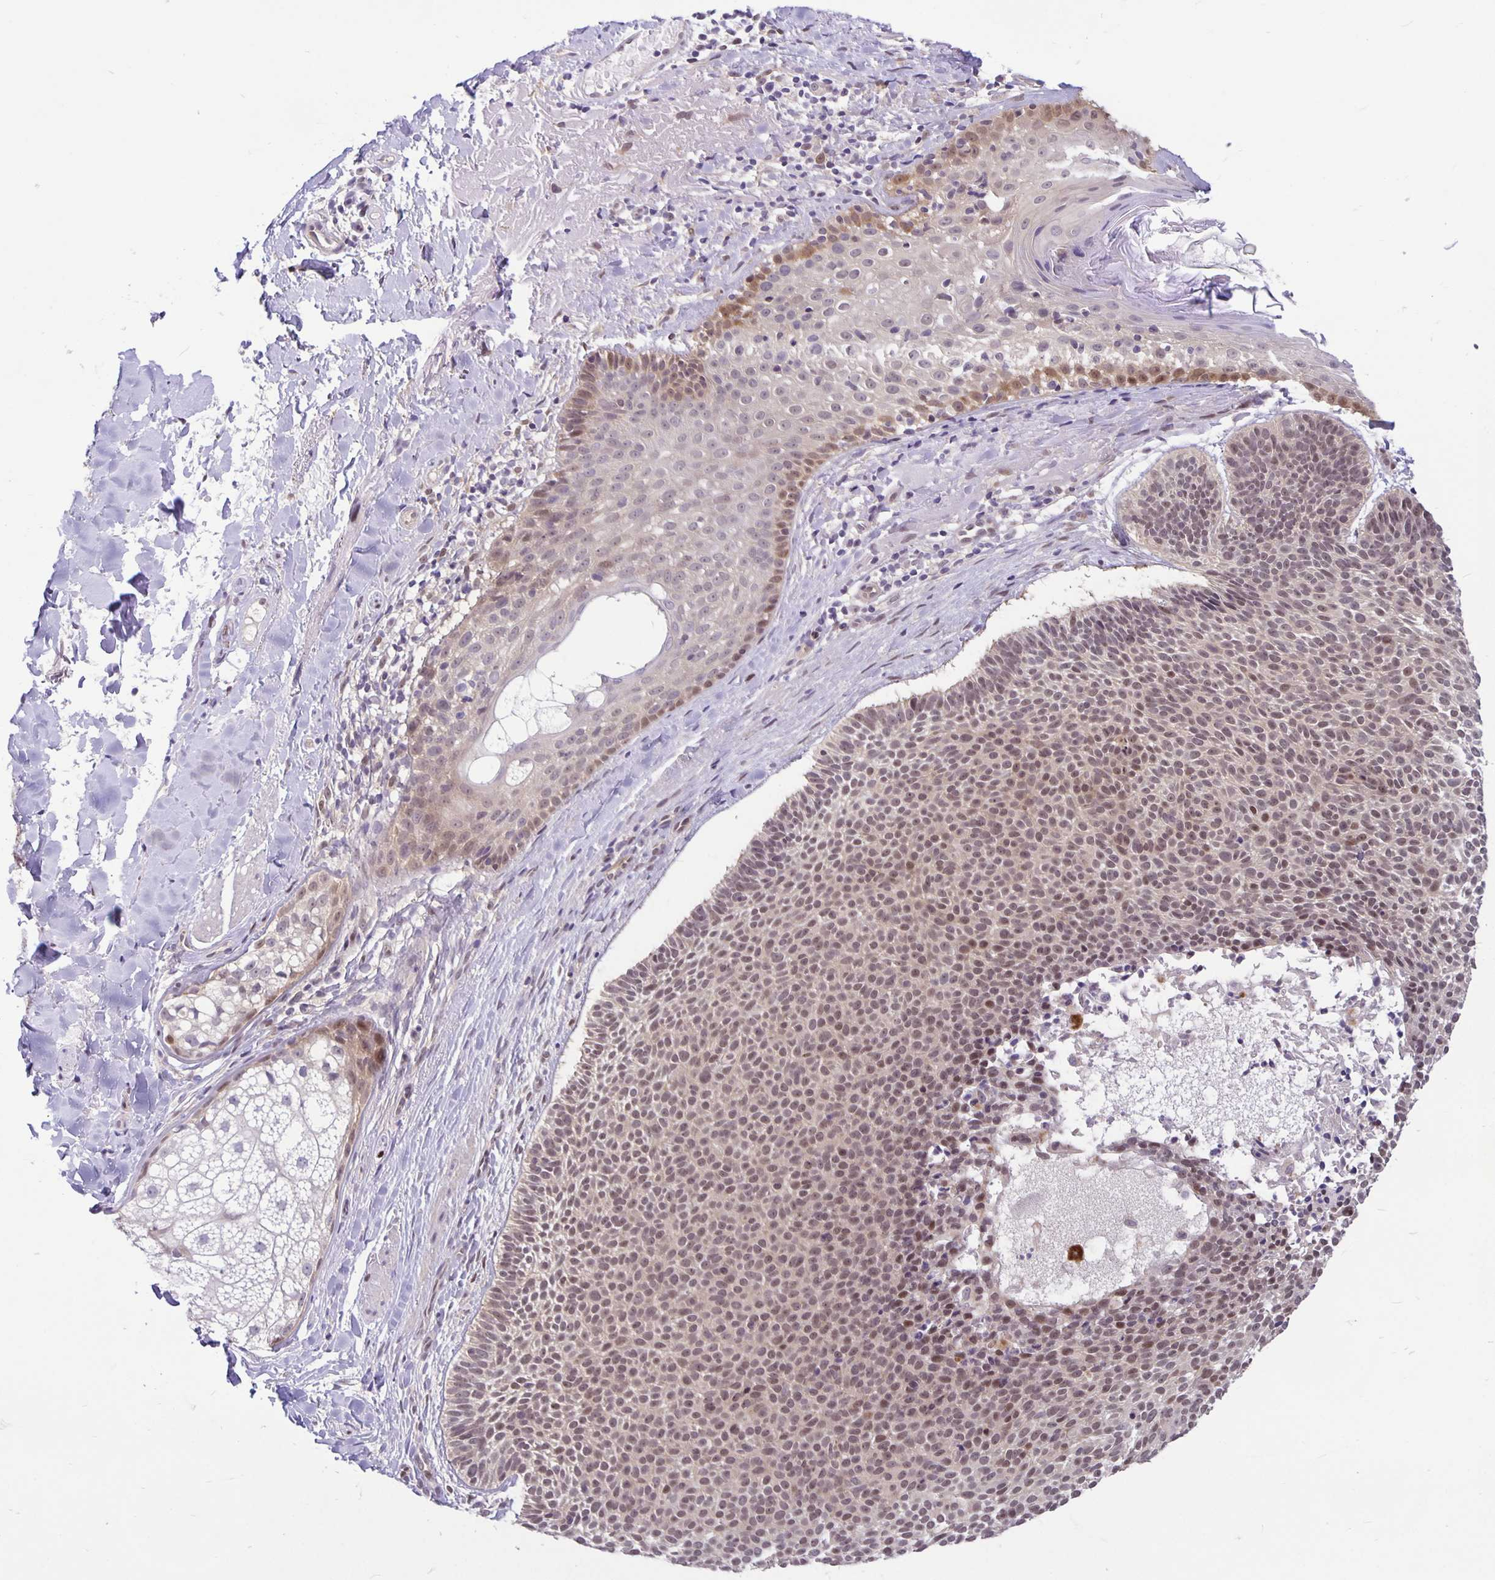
{"staining": {"intensity": "weak", "quantity": "25%-75%", "location": "nuclear"}, "tissue": "skin cancer", "cell_type": "Tumor cells", "image_type": "cancer", "snomed": [{"axis": "morphology", "description": "Basal cell carcinoma"}, {"axis": "topography", "description": "Skin"}], "caption": "Protein expression analysis of basal cell carcinoma (skin) exhibits weak nuclear staining in about 25%-75% of tumor cells.", "gene": "TAX1BP3", "patient": {"sex": "male", "age": 82}}